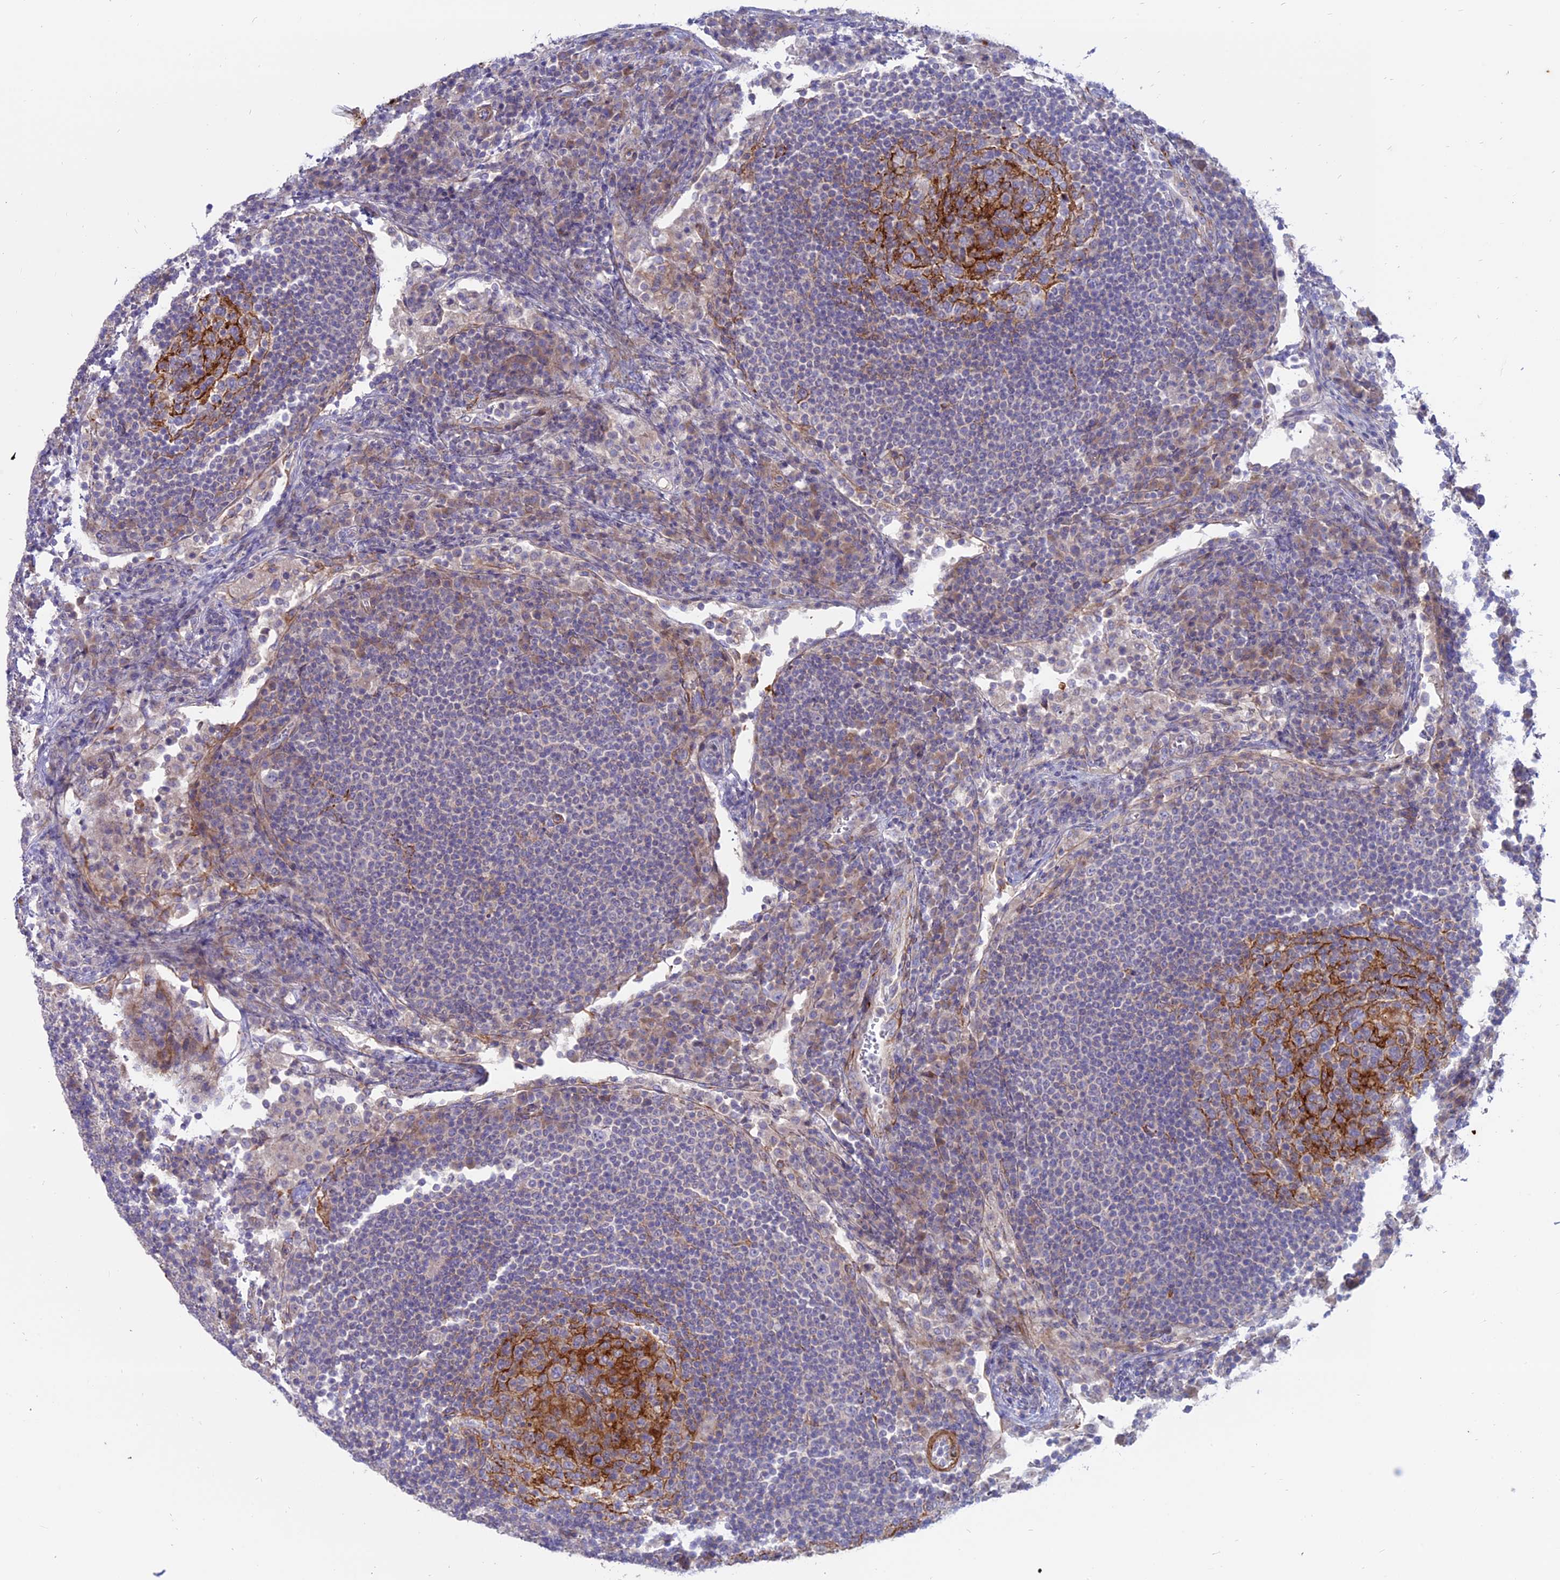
{"staining": {"intensity": "negative", "quantity": "none", "location": "none"}, "tissue": "lymph node", "cell_type": "Germinal center cells", "image_type": "normal", "snomed": [{"axis": "morphology", "description": "Normal tissue, NOS"}, {"axis": "topography", "description": "Lymph node"}], "caption": "Human lymph node stained for a protein using immunohistochemistry (IHC) displays no expression in germinal center cells.", "gene": "MYO5B", "patient": {"sex": "female", "age": 53}}